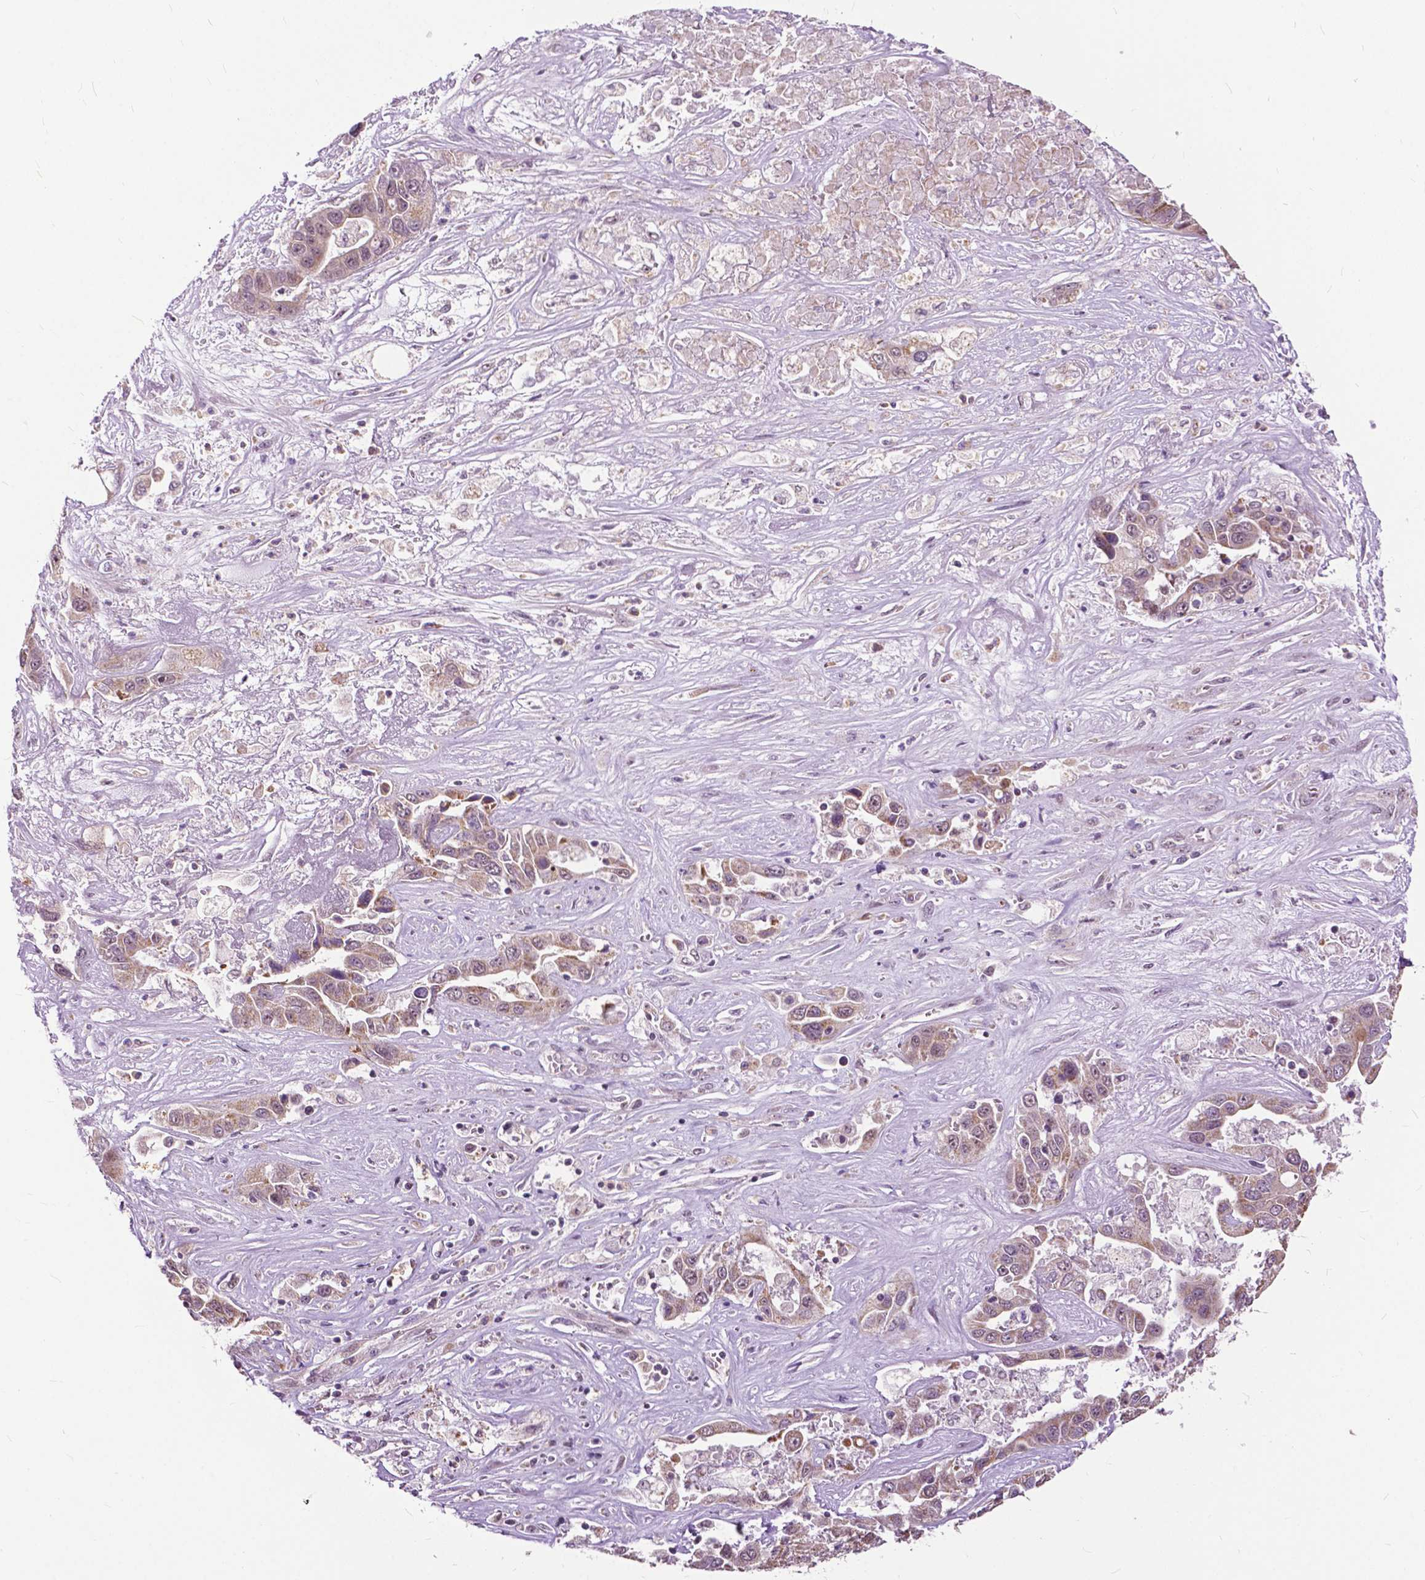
{"staining": {"intensity": "weak", "quantity": ">75%", "location": "cytoplasmic/membranous"}, "tissue": "liver cancer", "cell_type": "Tumor cells", "image_type": "cancer", "snomed": [{"axis": "morphology", "description": "Cholangiocarcinoma"}, {"axis": "topography", "description": "Liver"}], "caption": "Immunohistochemical staining of human cholangiocarcinoma (liver) demonstrates low levels of weak cytoplasmic/membranous protein staining in about >75% of tumor cells. Immunohistochemistry stains the protein in brown and the nuclei are stained blue.", "gene": "TTC9B", "patient": {"sex": "female", "age": 52}}